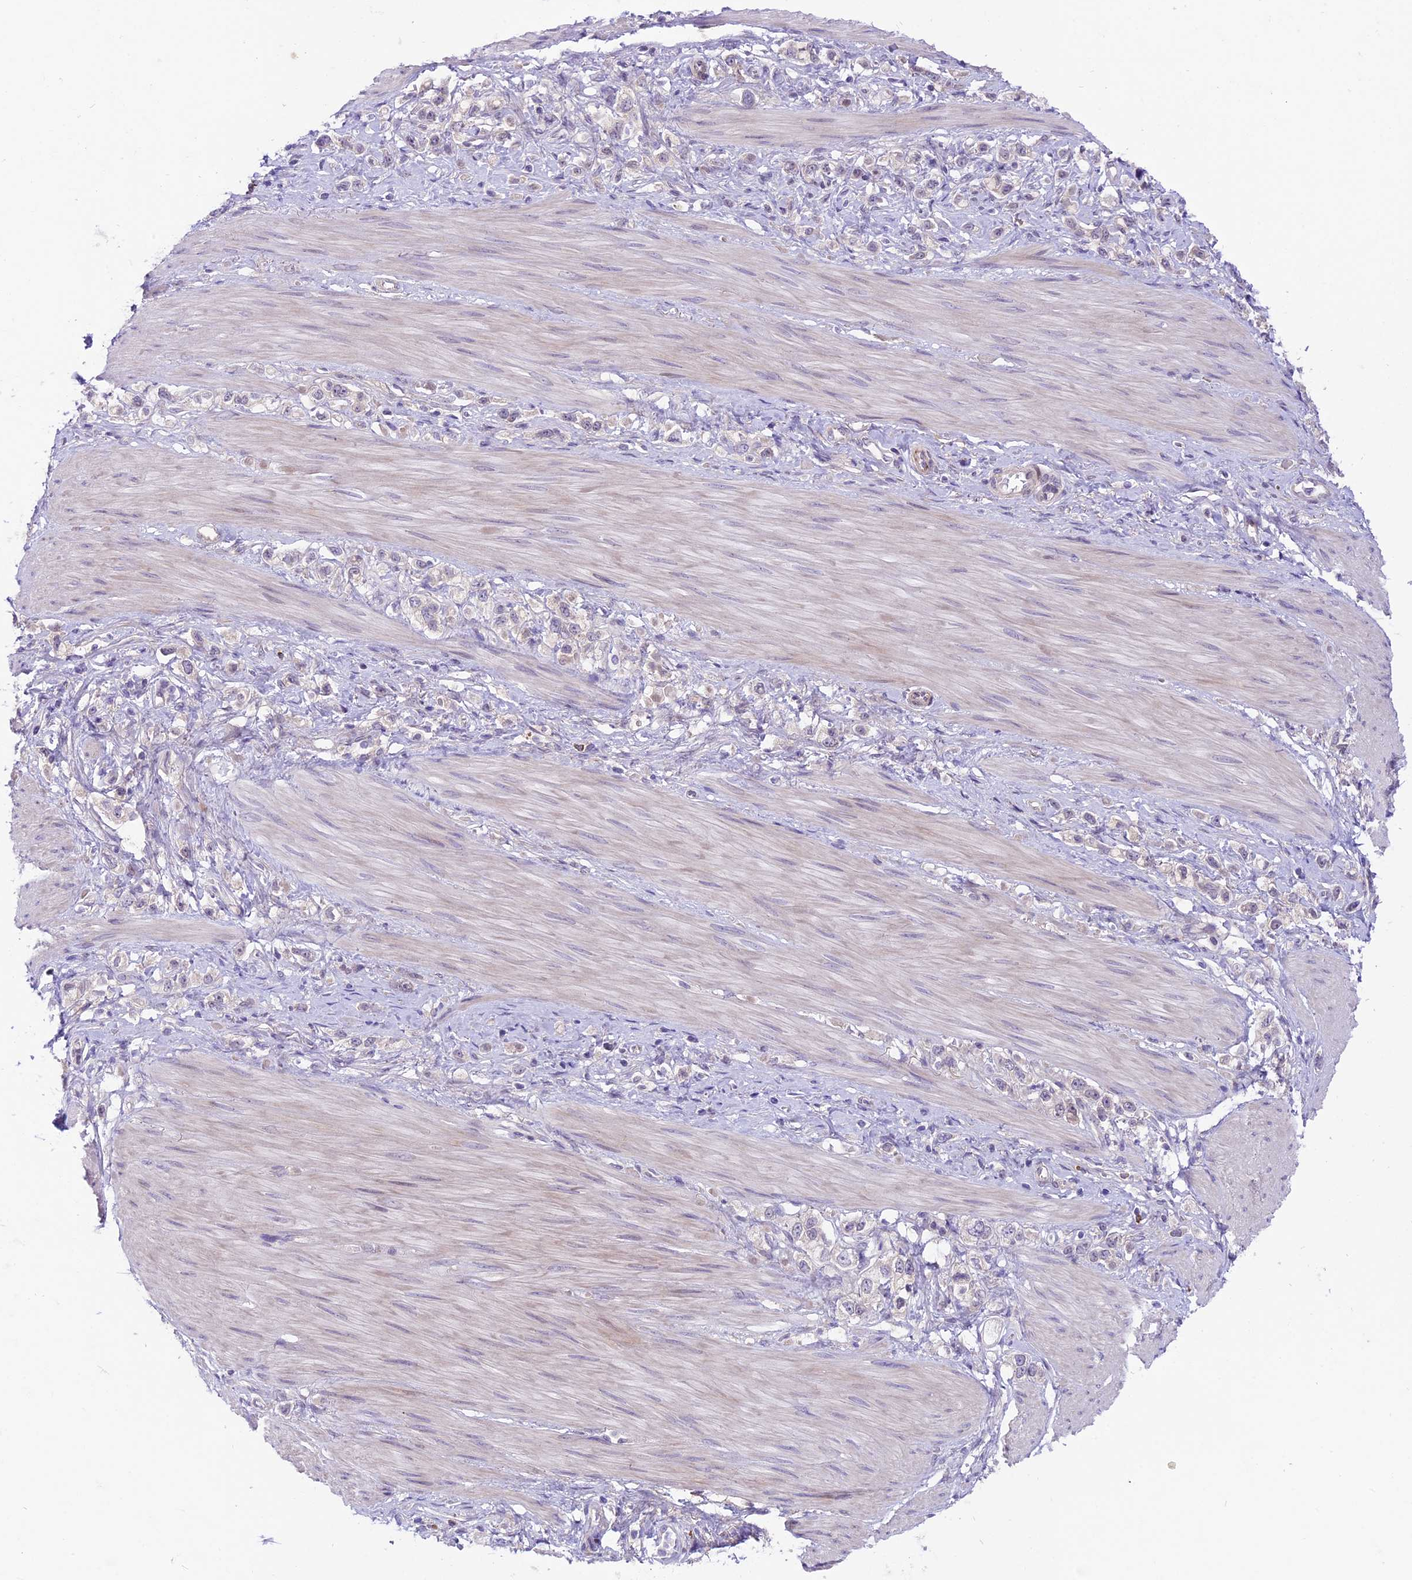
{"staining": {"intensity": "negative", "quantity": "none", "location": "none"}, "tissue": "stomach cancer", "cell_type": "Tumor cells", "image_type": "cancer", "snomed": [{"axis": "morphology", "description": "Adenocarcinoma, NOS"}, {"axis": "topography", "description": "Stomach"}], "caption": "Immunohistochemistry (IHC) of stomach cancer exhibits no staining in tumor cells. (DAB (3,3'-diaminobenzidine) immunohistochemistry with hematoxylin counter stain).", "gene": "SPRED1", "patient": {"sex": "female", "age": 65}}